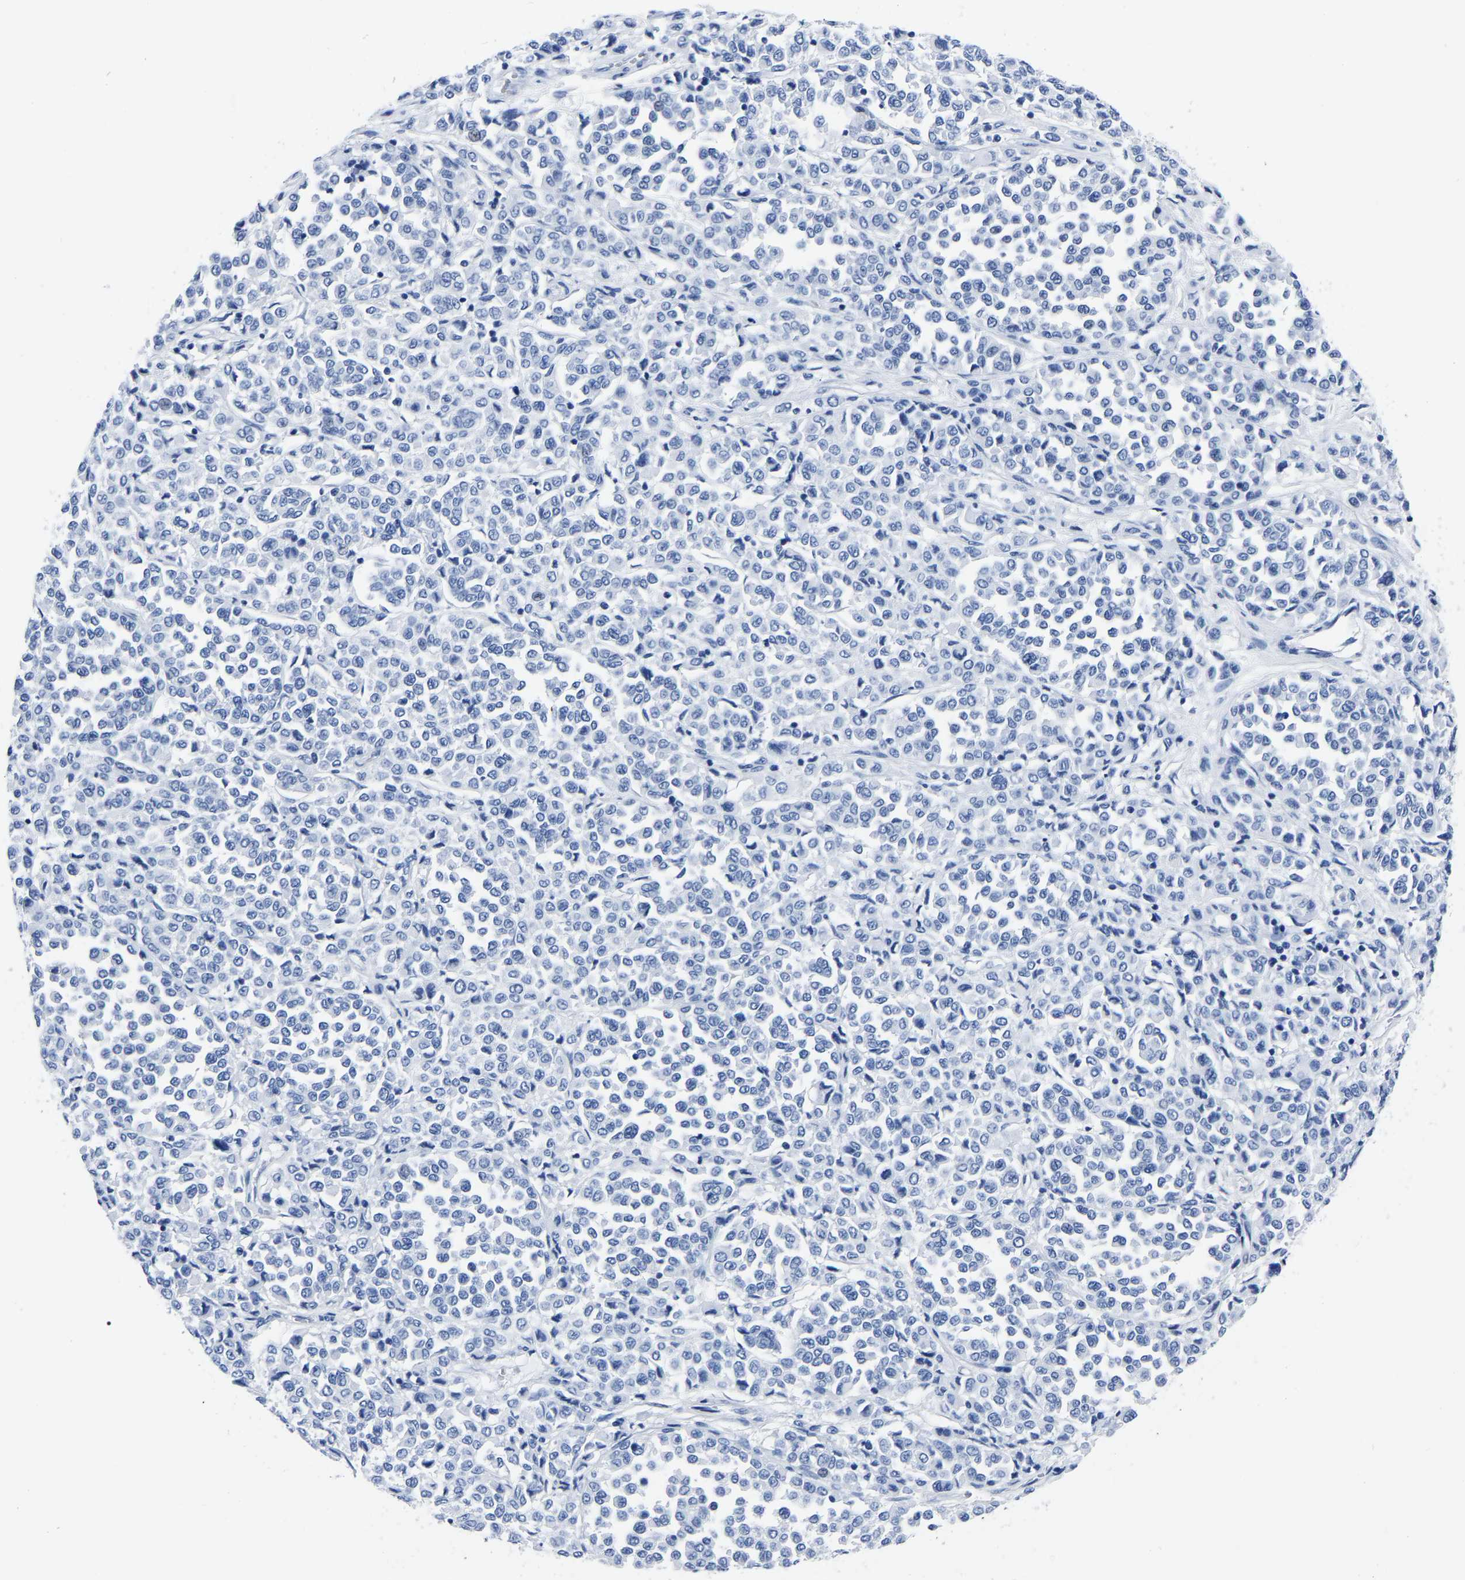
{"staining": {"intensity": "negative", "quantity": "none", "location": "none"}, "tissue": "melanoma", "cell_type": "Tumor cells", "image_type": "cancer", "snomed": [{"axis": "morphology", "description": "Malignant melanoma, Metastatic site"}, {"axis": "topography", "description": "Pancreas"}], "caption": "Immunohistochemistry of malignant melanoma (metastatic site) shows no positivity in tumor cells. Nuclei are stained in blue.", "gene": "IMPG2", "patient": {"sex": "female", "age": 30}}